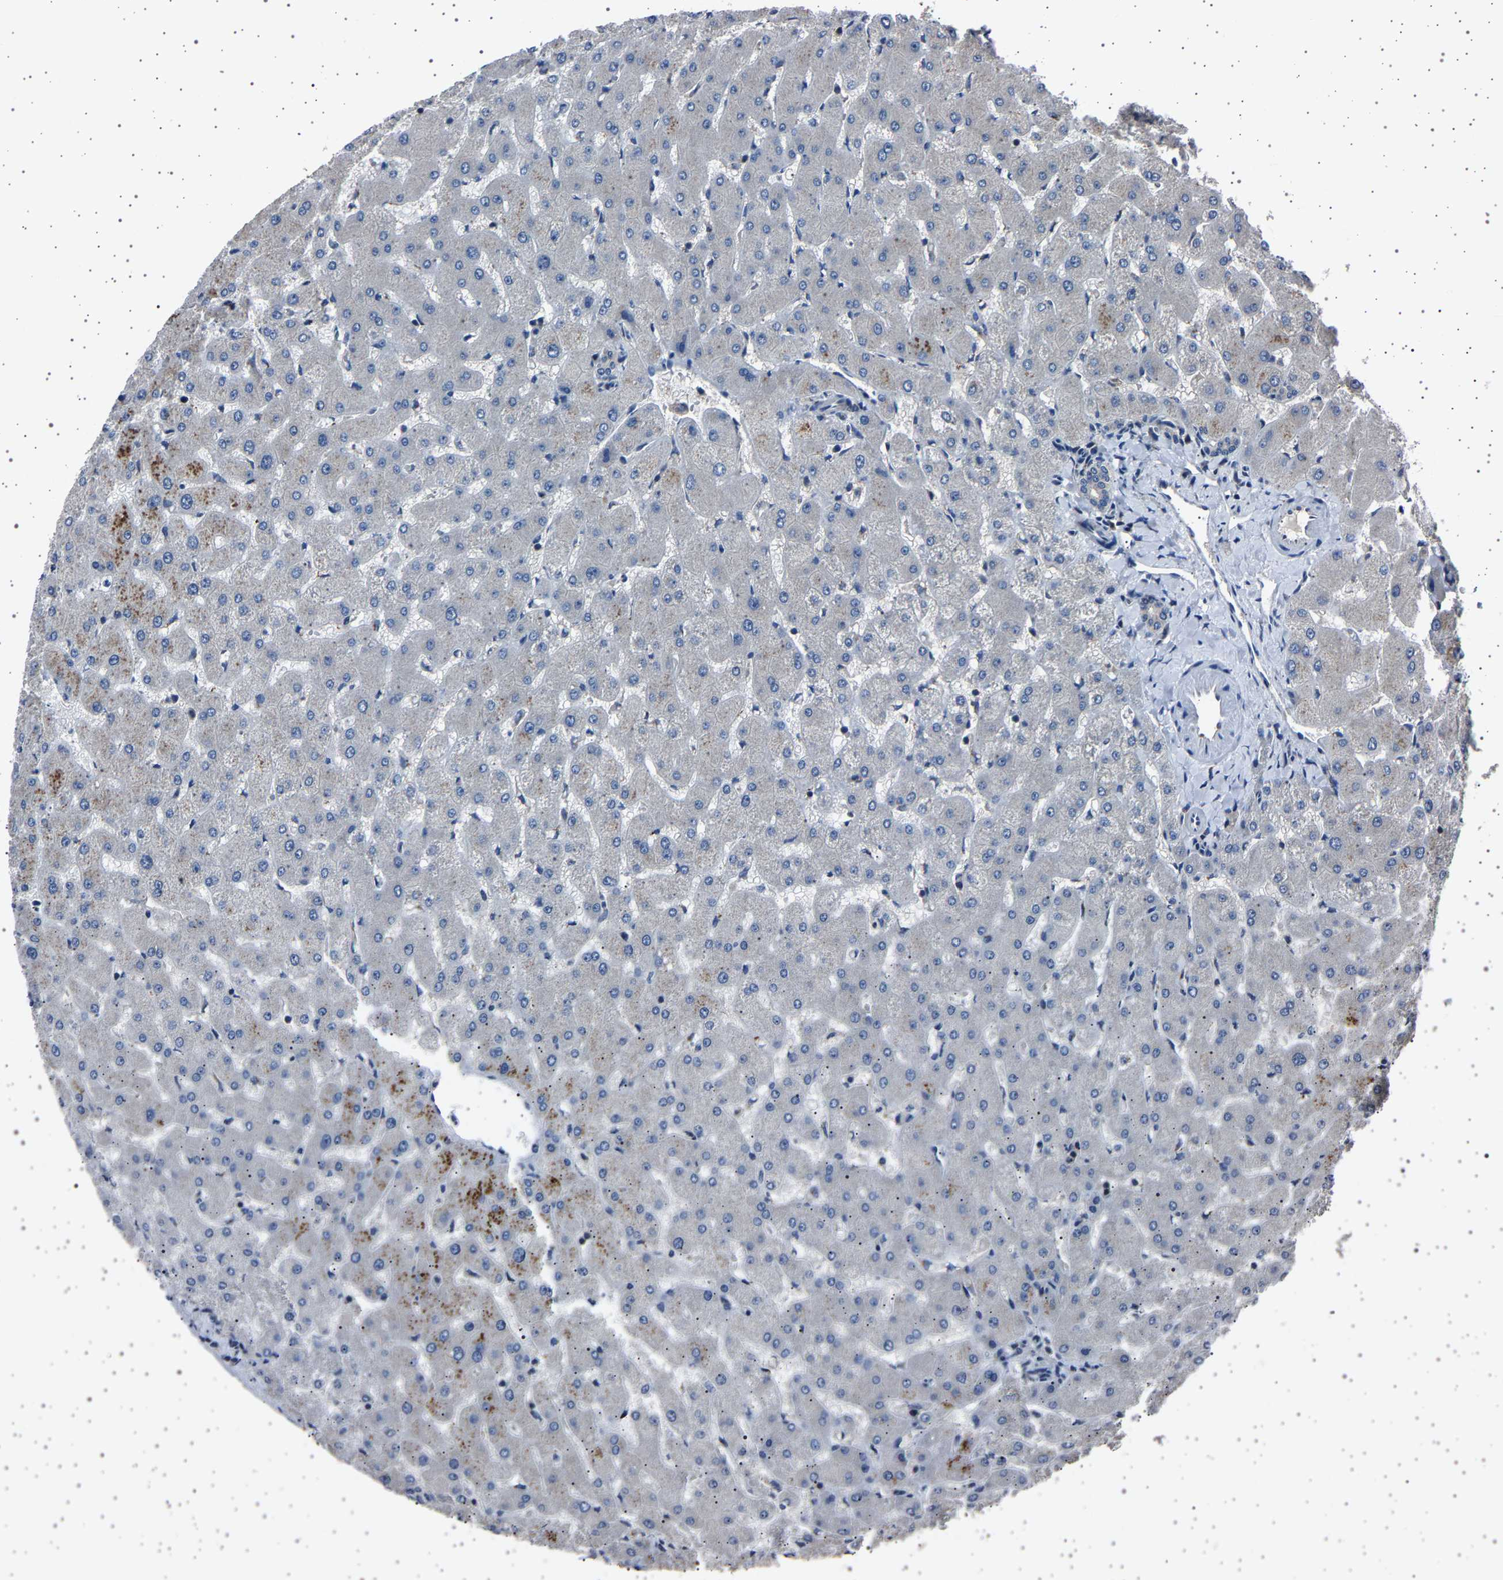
{"staining": {"intensity": "negative", "quantity": "none", "location": "none"}, "tissue": "liver", "cell_type": "Cholangiocytes", "image_type": "normal", "snomed": [{"axis": "morphology", "description": "Normal tissue, NOS"}, {"axis": "topography", "description": "Liver"}], "caption": "Immunohistochemistry histopathology image of benign liver stained for a protein (brown), which exhibits no positivity in cholangiocytes. (DAB immunohistochemistry (IHC), high magnification).", "gene": "NCKAP1", "patient": {"sex": "female", "age": 63}}